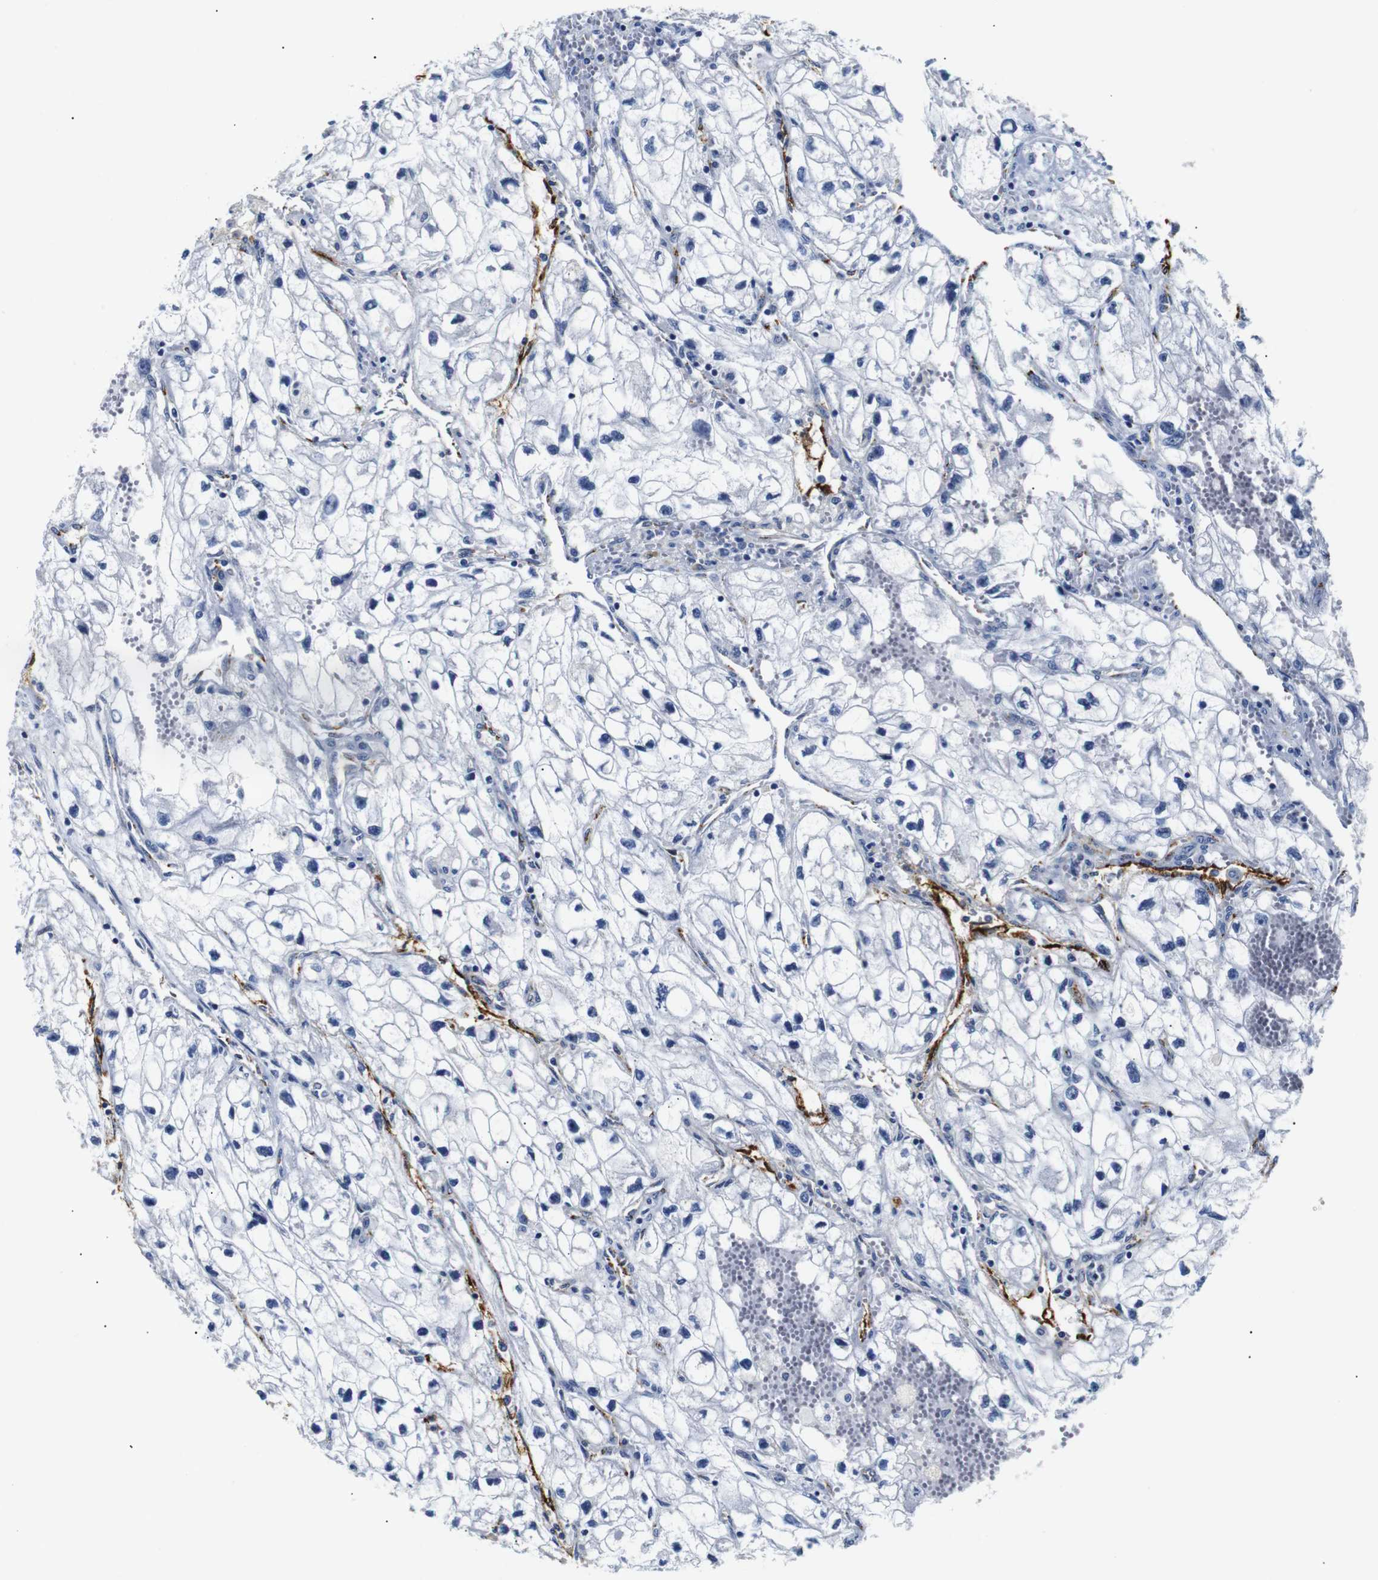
{"staining": {"intensity": "negative", "quantity": "none", "location": "none"}, "tissue": "renal cancer", "cell_type": "Tumor cells", "image_type": "cancer", "snomed": [{"axis": "morphology", "description": "Adenocarcinoma, NOS"}, {"axis": "topography", "description": "Kidney"}], "caption": "A high-resolution image shows IHC staining of renal cancer, which demonstrates no significant staining in tumor cells.", "gene": "MUC4", "patient": {"sex": "female", "age": 70}}